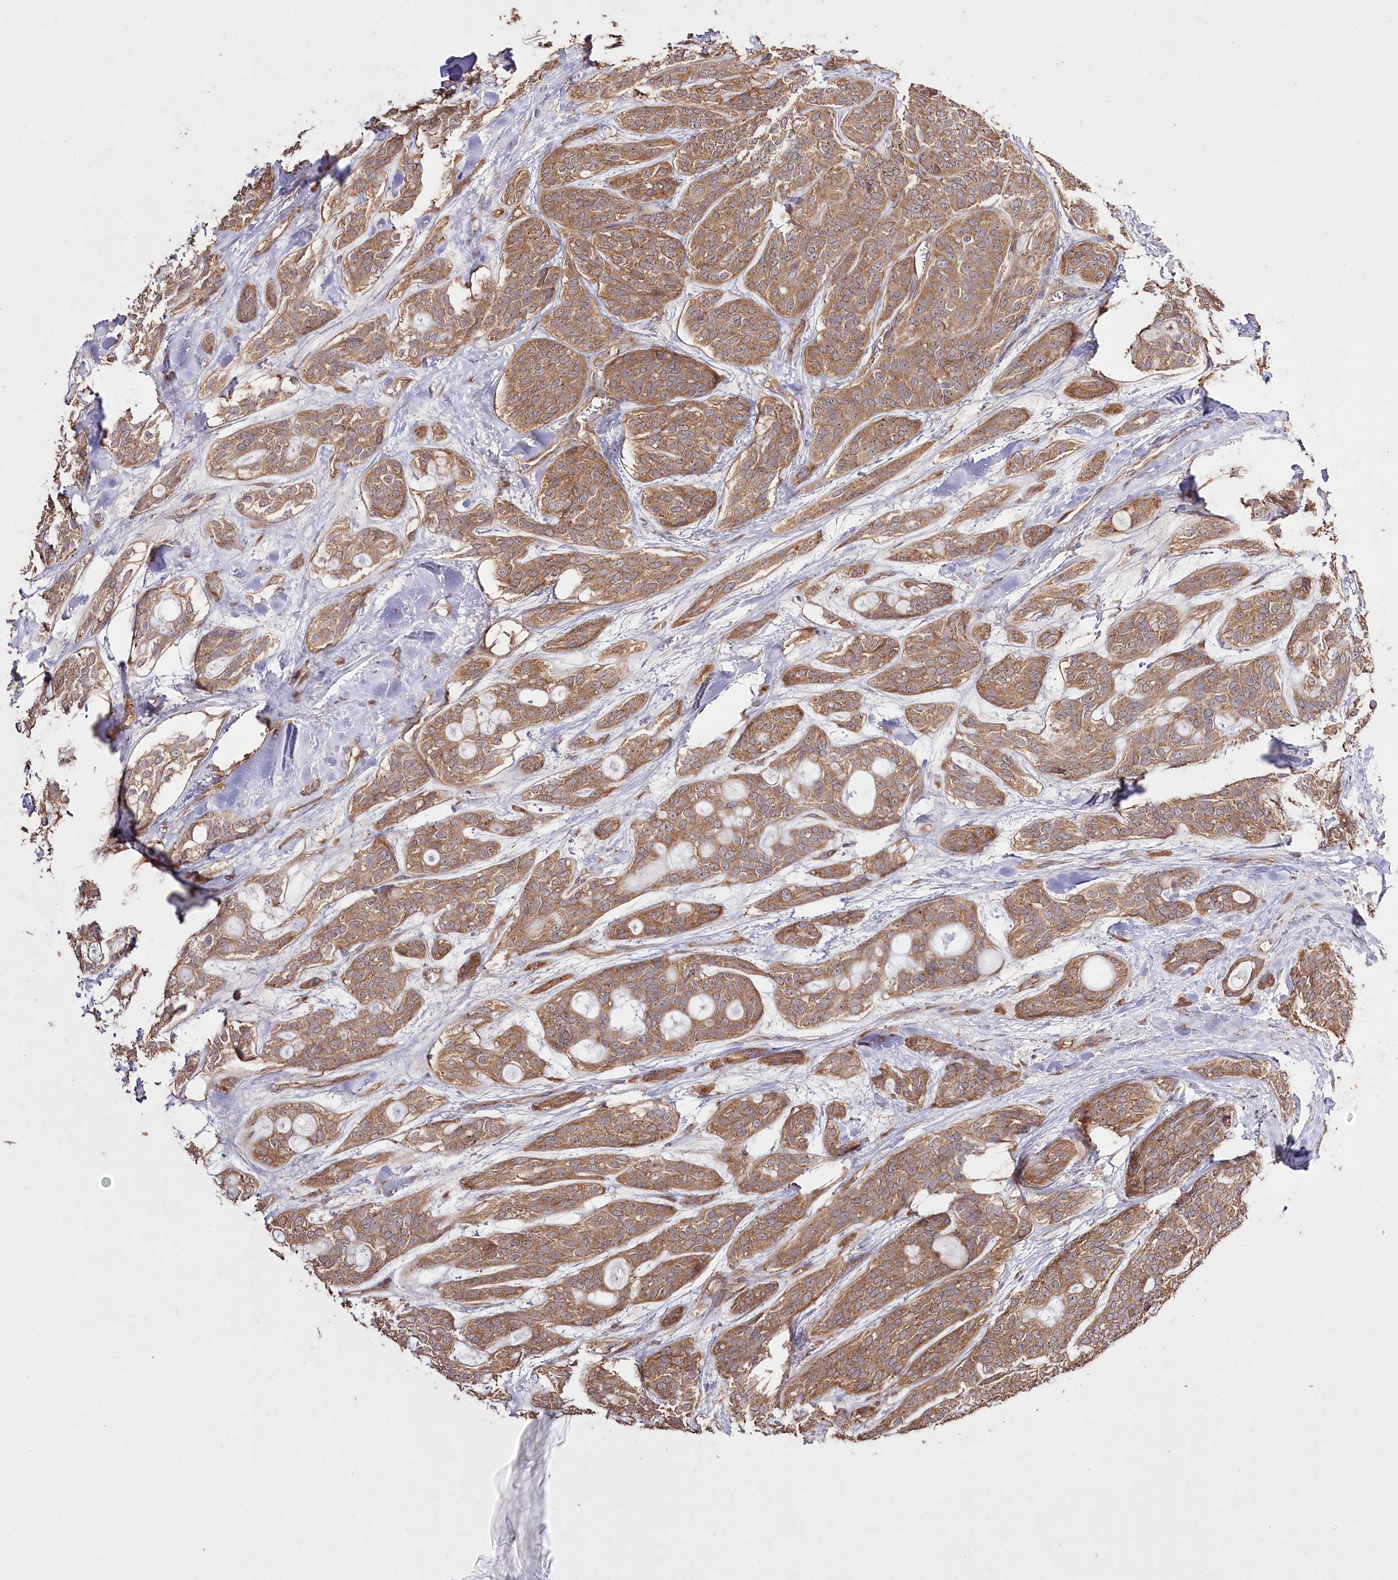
{"staining": {"intensity": "moderate", "quantity": ">75%", "location": "cytoplasmic/membranous"}, "tissue": "head and neck cancer", "cell_type": "Tumor cells", "image_type": "cancer", "snomed": [{"axis": "morphology", "description": "Adenocarcinoma, NOS"}, {"axis": "topography", "description": "Head-Neck"}], "caption": "IHC staining of head and neck cancer (adenocarcinoma), which reveals medium levels of moderate cytoplasmic/membranous positivity in approximately >75% of tumor cells indicating moderate cytoplasmic/membranous protein positivity. The staining was performed using DAB (brown) for protein detection and nuclei were counterstained in hematoxylin (blue).", "gene": "PRSS53", "patient": {"sex": "male", "age": 66}}